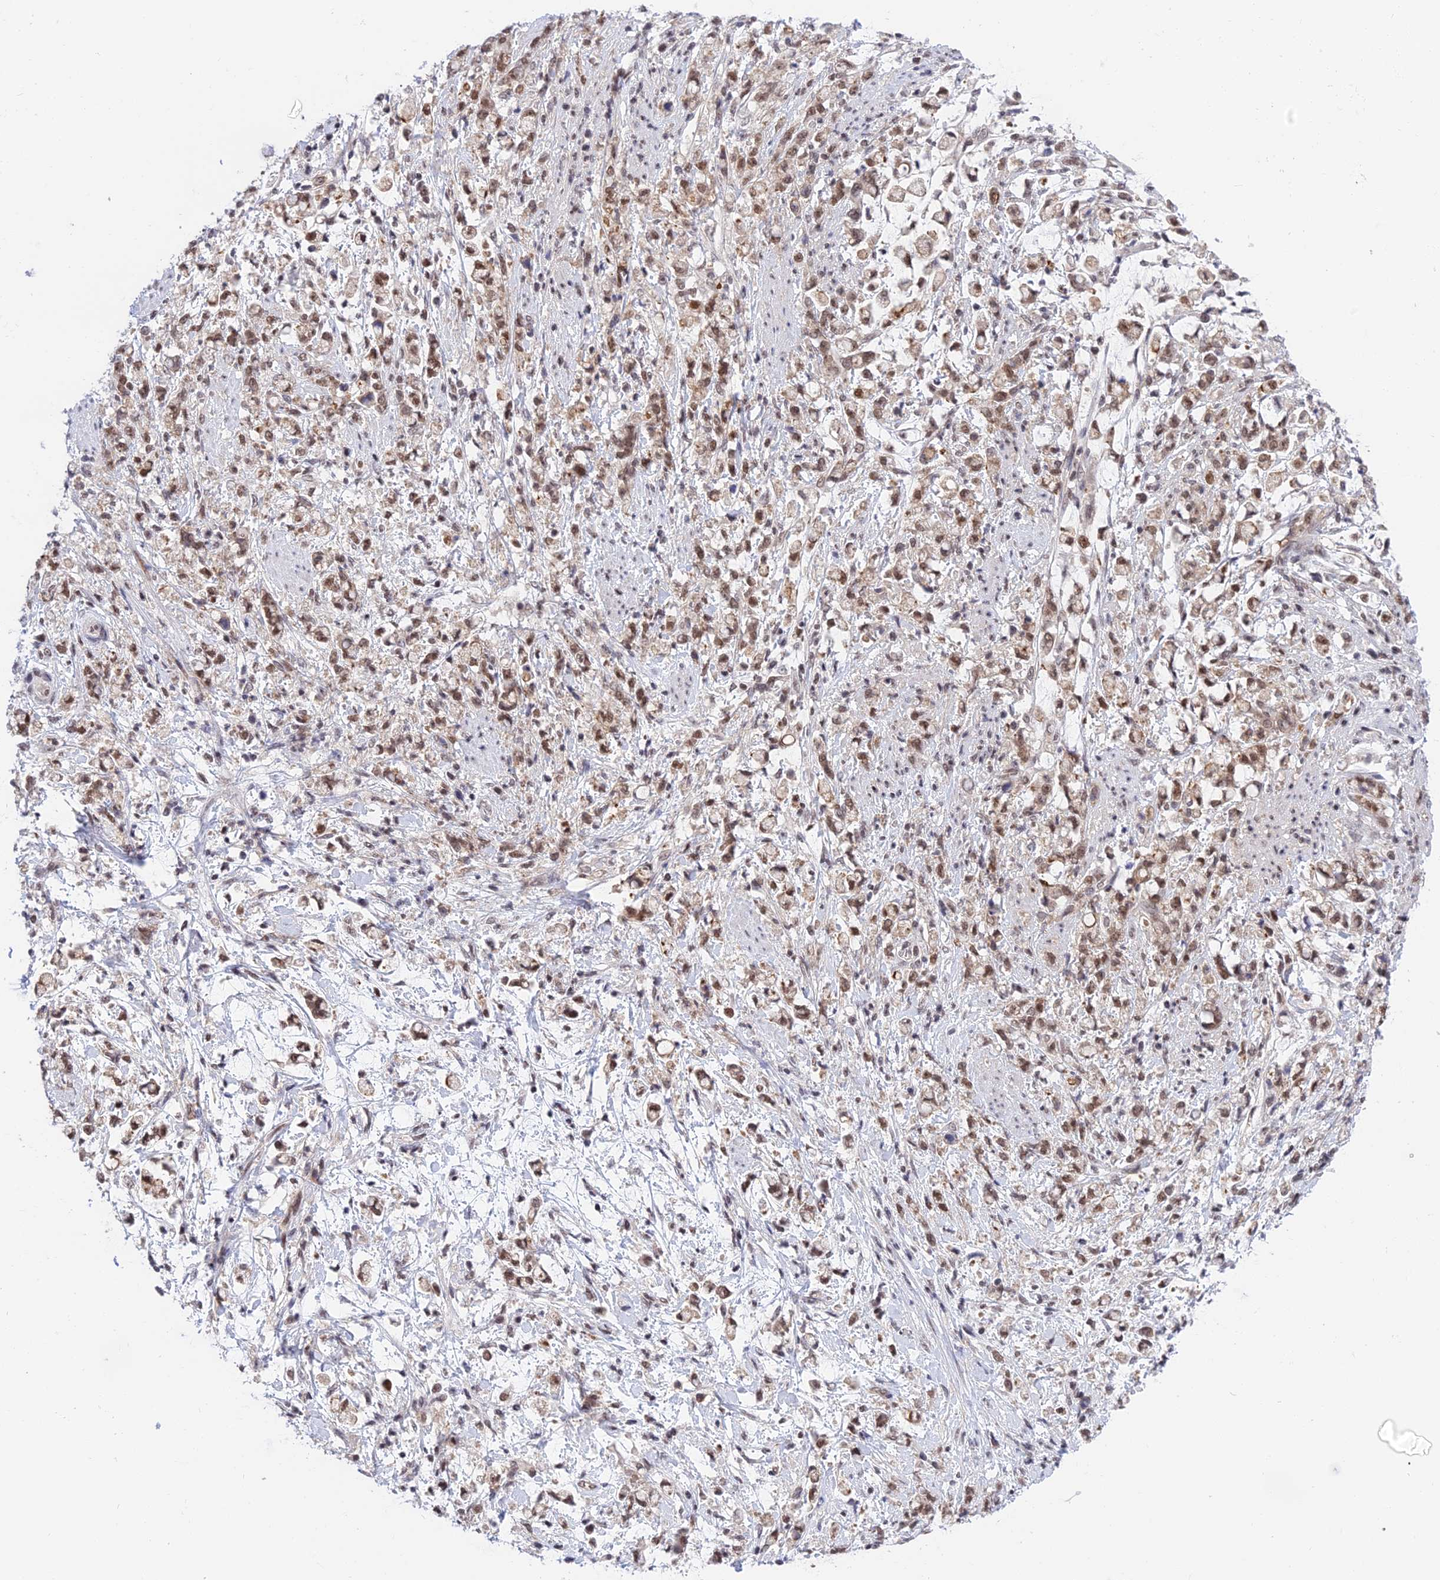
{"staining": {"intensity": "moderate", "quantity": ">75%", "location": "cytoplasmic/membranous,nuclear"}, "tissue": "stomach cancer", "cell_type": "Tumor cells", "image_type": "cancer", "snomed": [{"axis": "morphology", "description": "Adenocarcinoma, NOS"}, {"axis": "topography", "description": "Stomach"}], "caption": "A high-resolution histopathology image shows immunohistochemistry (IHC) staining of adenocarcinoma (stomach), which displays moderate cytoplasmic/membranous and nuclear positivity in about >75% of tumor cells.", "gene": "TCEA1", "patient": {"sex": "female", "age": 60}}